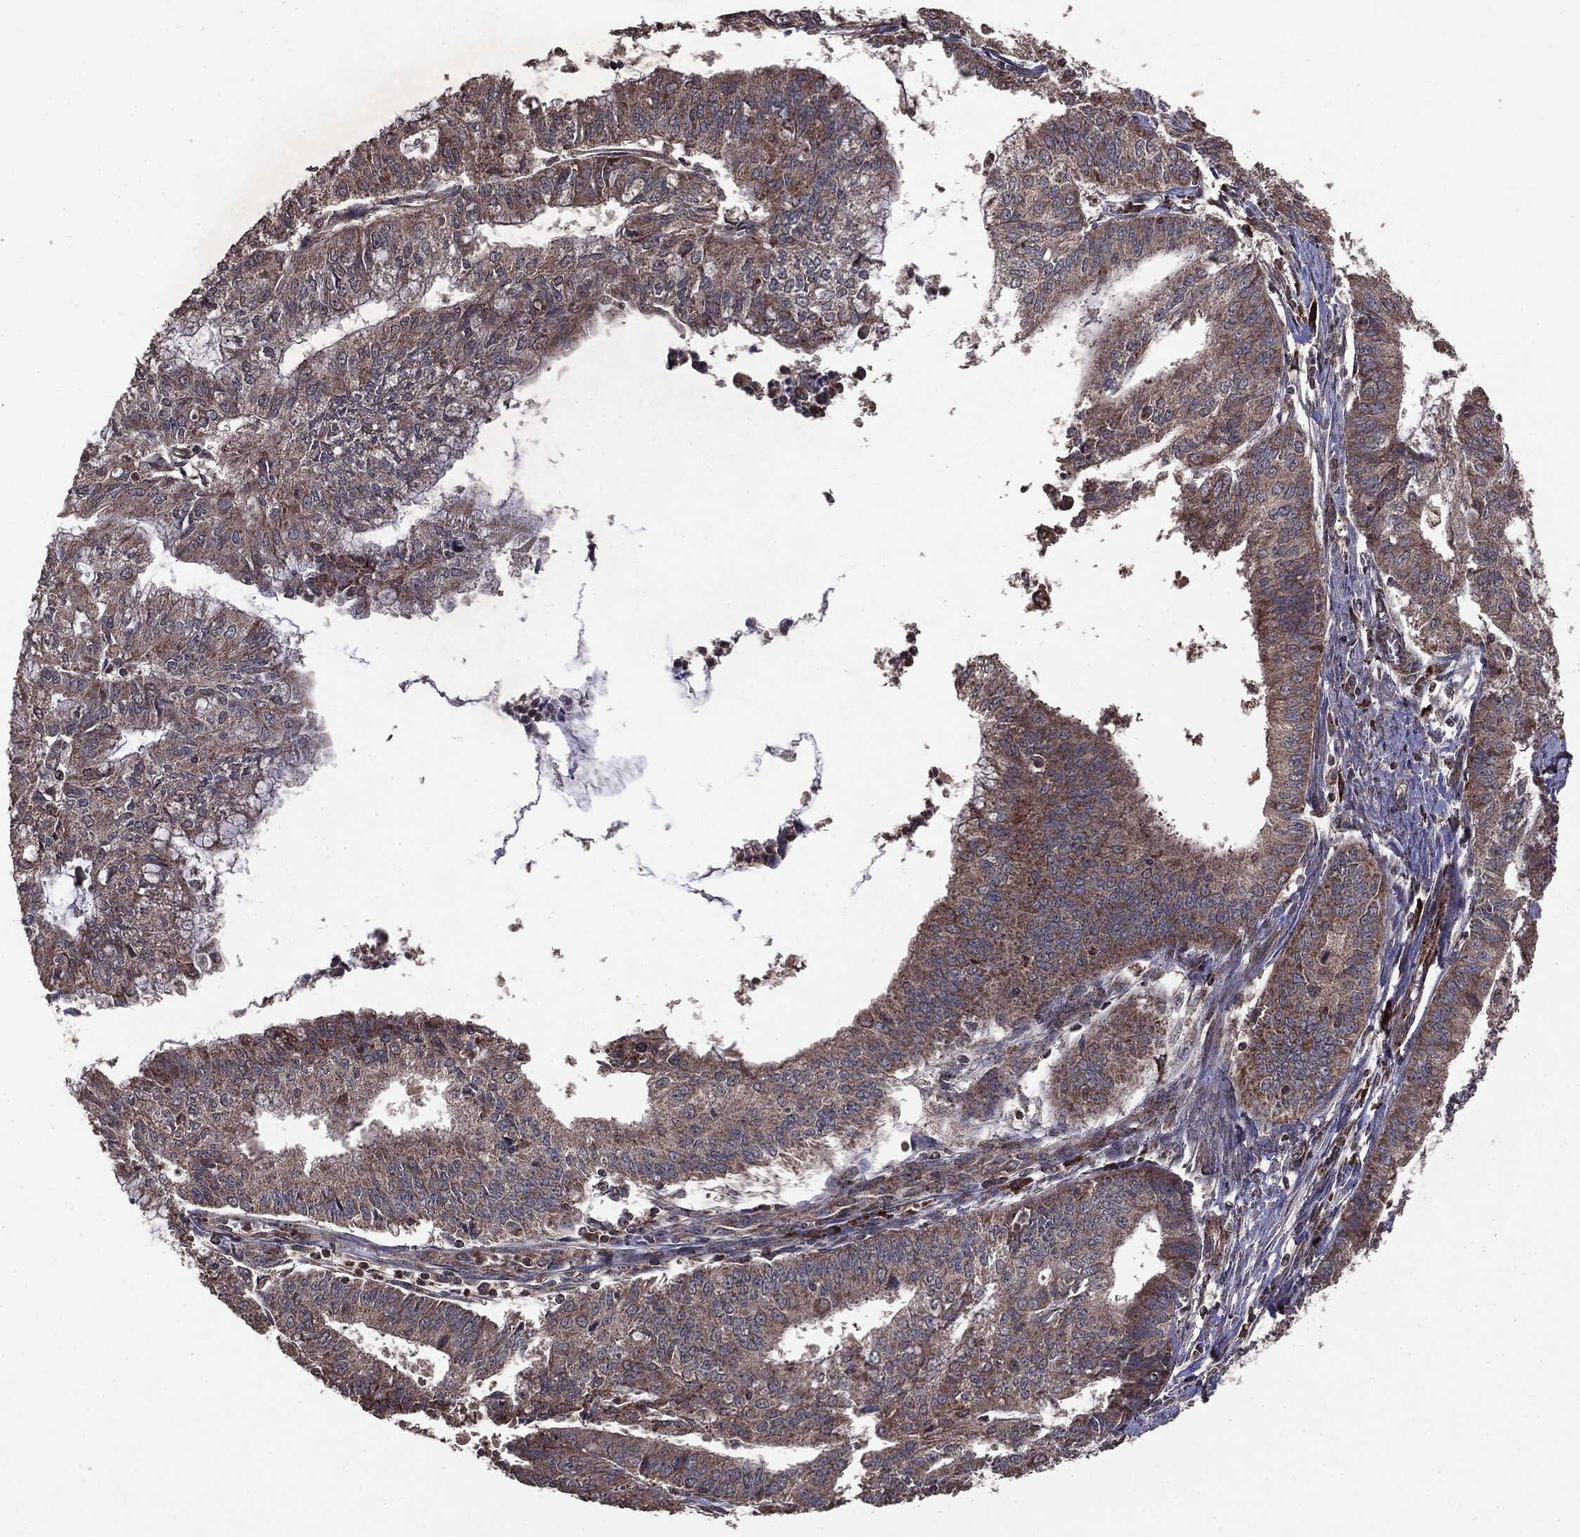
{"staining": {"intensity": "weak", "quantity": "25%-75%", "location": "cytoplasmic/membranous"}, "tissue": "endometrial cancer", "cell_type": "Tumor cells", "image_type": "cancer", "snomed": [{"axis": "morphology", "description": "Adenocarcinoma, NOS"}, {"axis": "topography", "description": "Endometrium"}], "caption": "Human endometrial cancer (adenocarcinoma) stained for a protein (brown) shows weak cytoplasmic/membranous positive staining in approximately 25%-75% of tumor cells.", "gene": "MTOR", "patient": {"sex": "female", "age": 61}}